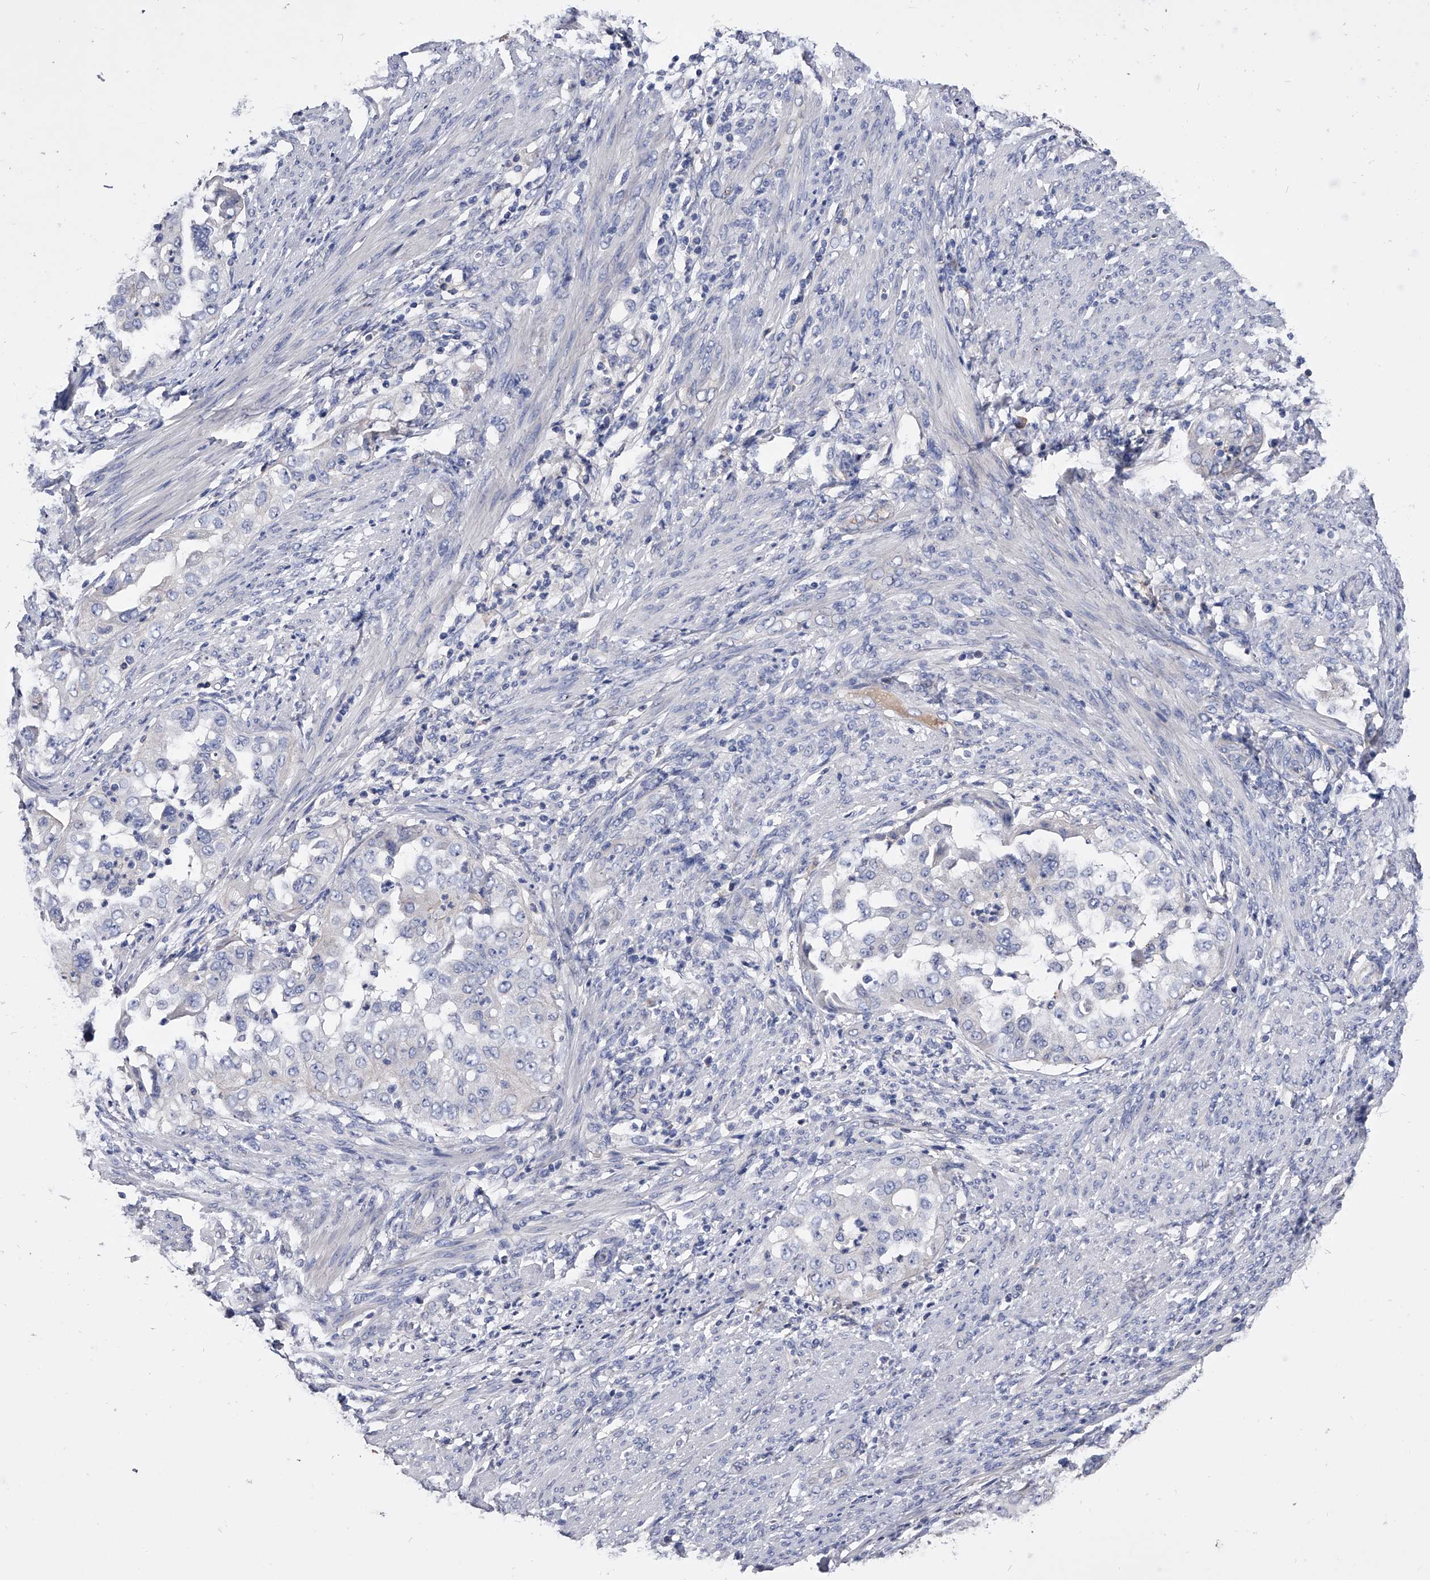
{"staining": {"intensity": "negative", "quantity": "none", "location": "none"}, "tissue": "endometrial cancer", "cell_type": "Tumor cells", "image_type": "cancer", "snomed": [{"axis": "morphology", "description": "Adenocarcinoma, NOS"}, {"axis": "topography", "description": "Endometrium"}], "caption": "Tumor cells show no significant protein positivity in endometrial cancer (adenocarcinoma). (DAB immunohistochemistry visualized using brightfield microscopy, high magnification).", "gene": "EFCAB7", "patient": {"sex": "female", "age": 85}}